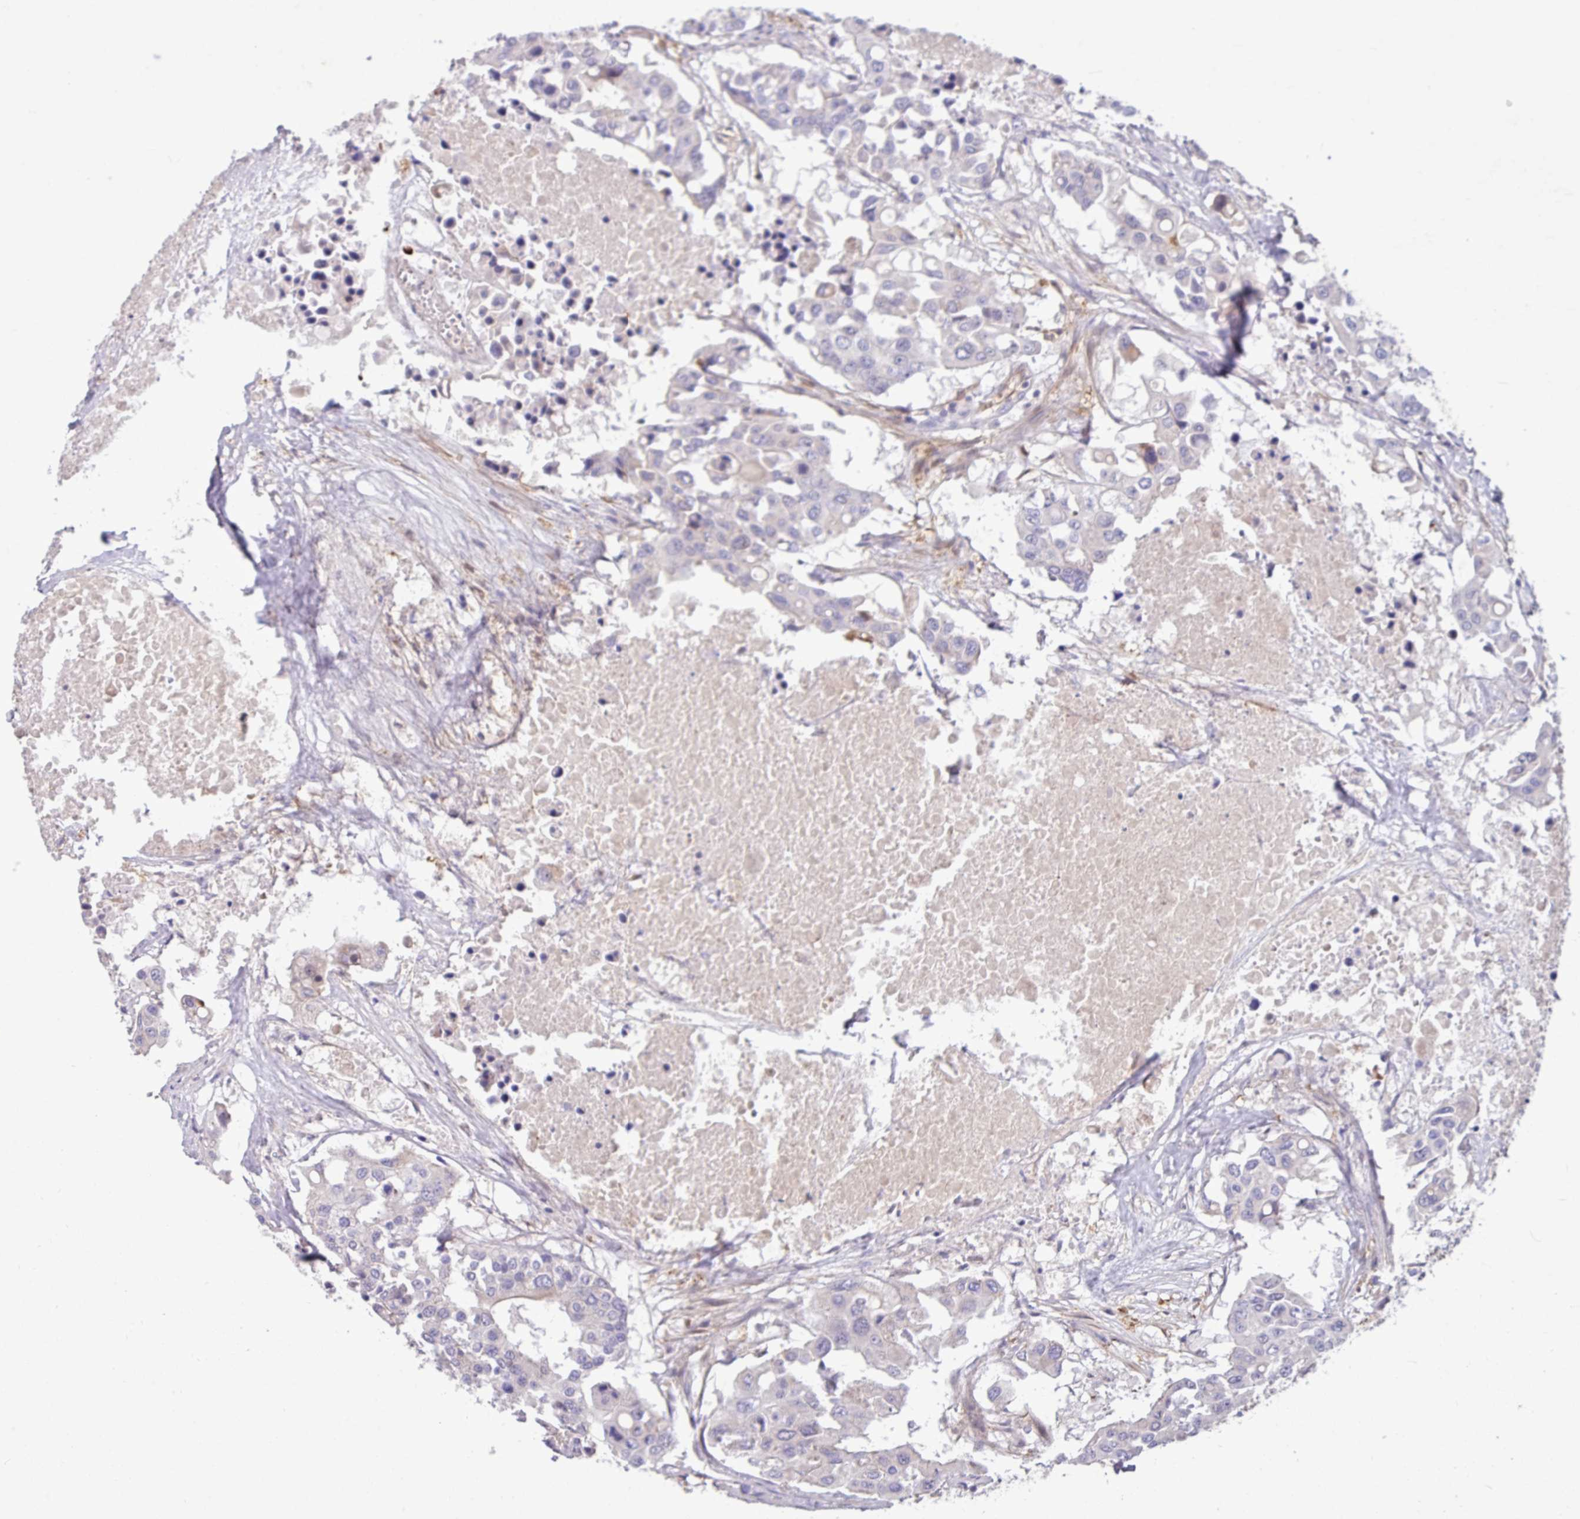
{"staining": {"intensity": "negative", "quantity": "none", "location": "none"}, "tissue": "colorectal cancer", "cell_type": "Tumor cells", "image_type": "cancer", "snomed": [{"axis": "morphology", "description": "Adenocarcinoma, NOS"}, {"axis": "topography", "description": "Colon"}], "caption": "This is a photomicrograph of IHC staining of colorectal cancer, which shows no positivity in tumor cells.", "gene": "B4GALNT4", "patient": {"sex": "male", "age": 77}}